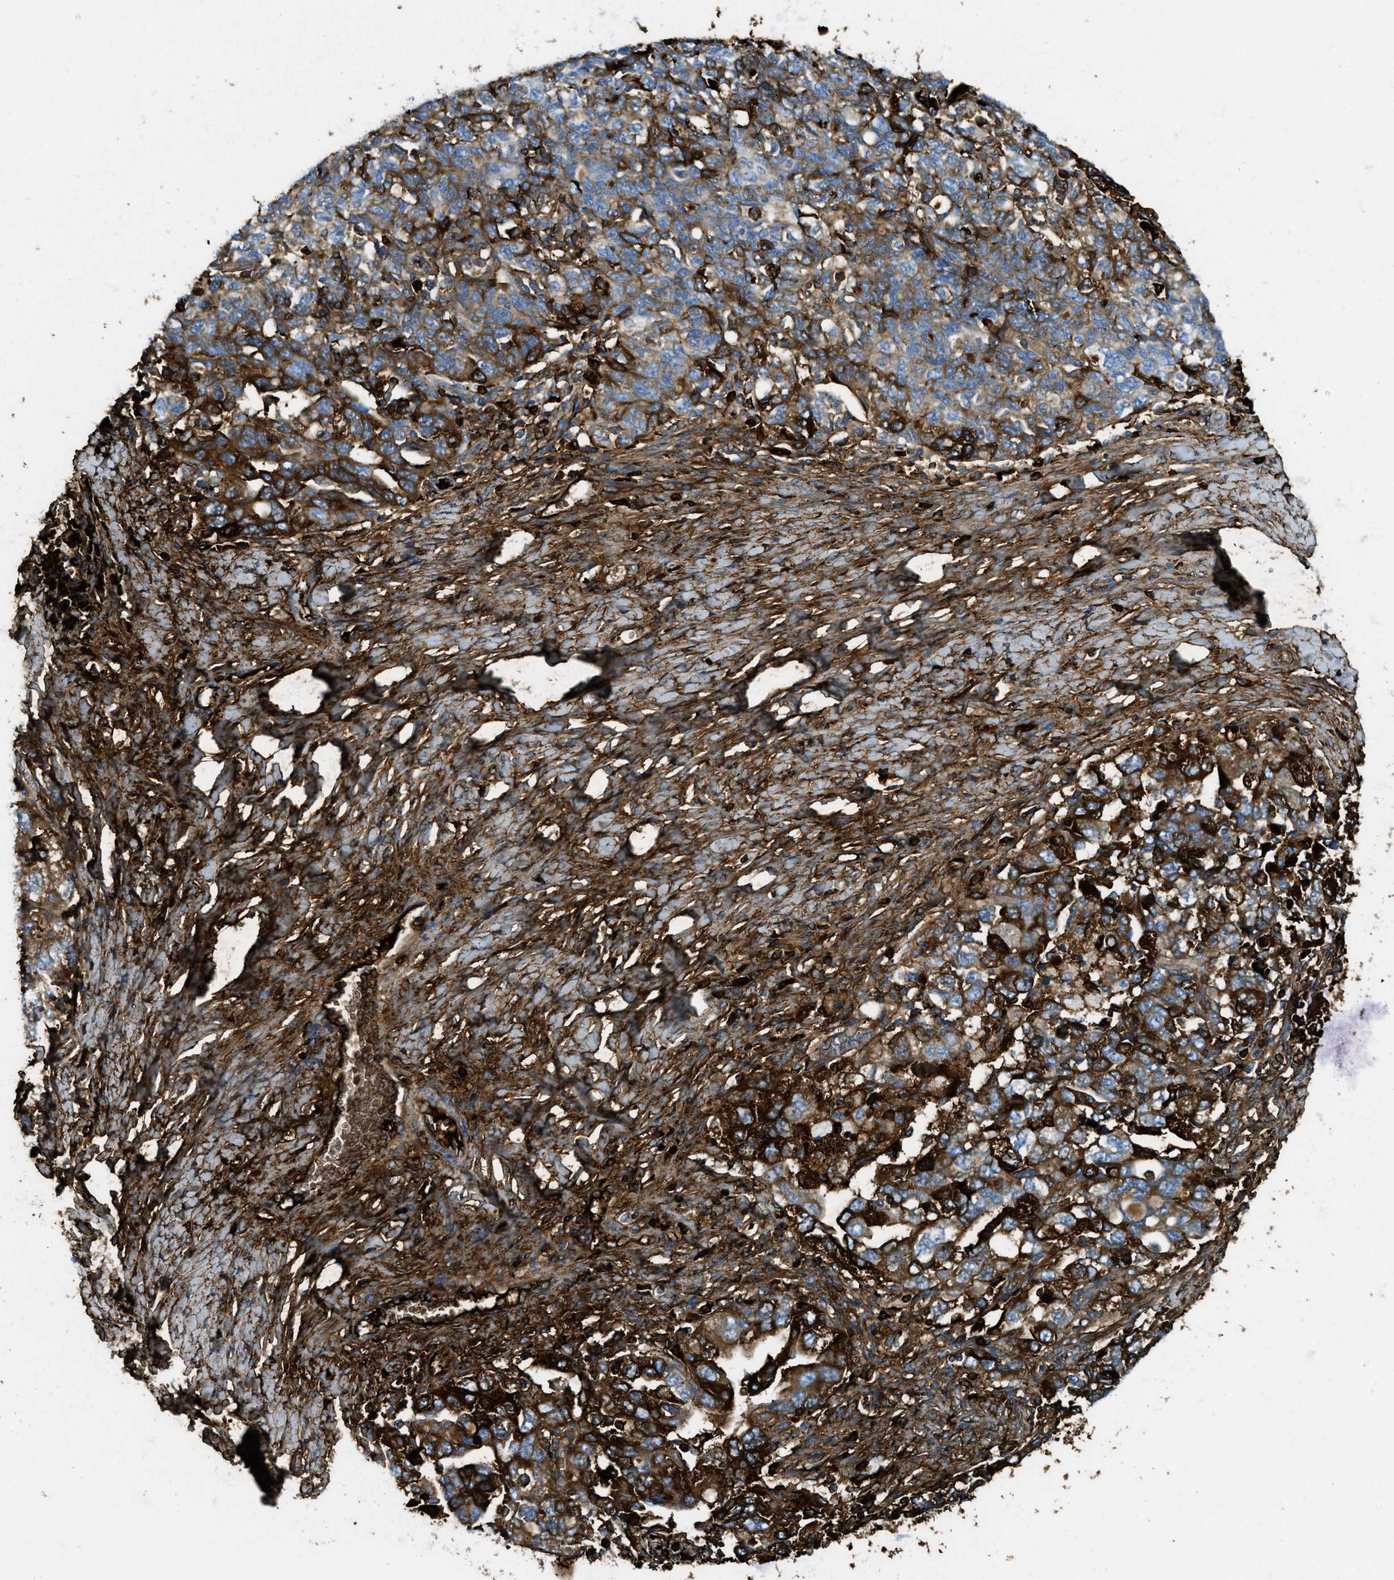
{"staining": {"intensity": "moderate", "quantity": "25%-75%", "location": "cytoplasmic/membranous"}, "tissue": "ovarian cancer", "cell_type": "Tumor cells", "image_type": "cancer", "snomed": [{"axis": "morphology", "description": "Carcinoma, NOS"}, {"axis": "morphology", "description": "Cystadenocarcinoma, serous, NOS"}, {"axis": "topography", "description": "Ovary"}], "caption": "Immunohistochemistry (IHC) photomicrograph of human ovarian cancer (serous cystadenocarcinoma) stained for a protein (brown), which displays medium levels of moderate cytoplasmic/membranous staining in about 25%-75% of tumor cells.", "gene": "TRIM59", "patient": {"sex": "female", "age": 69}}